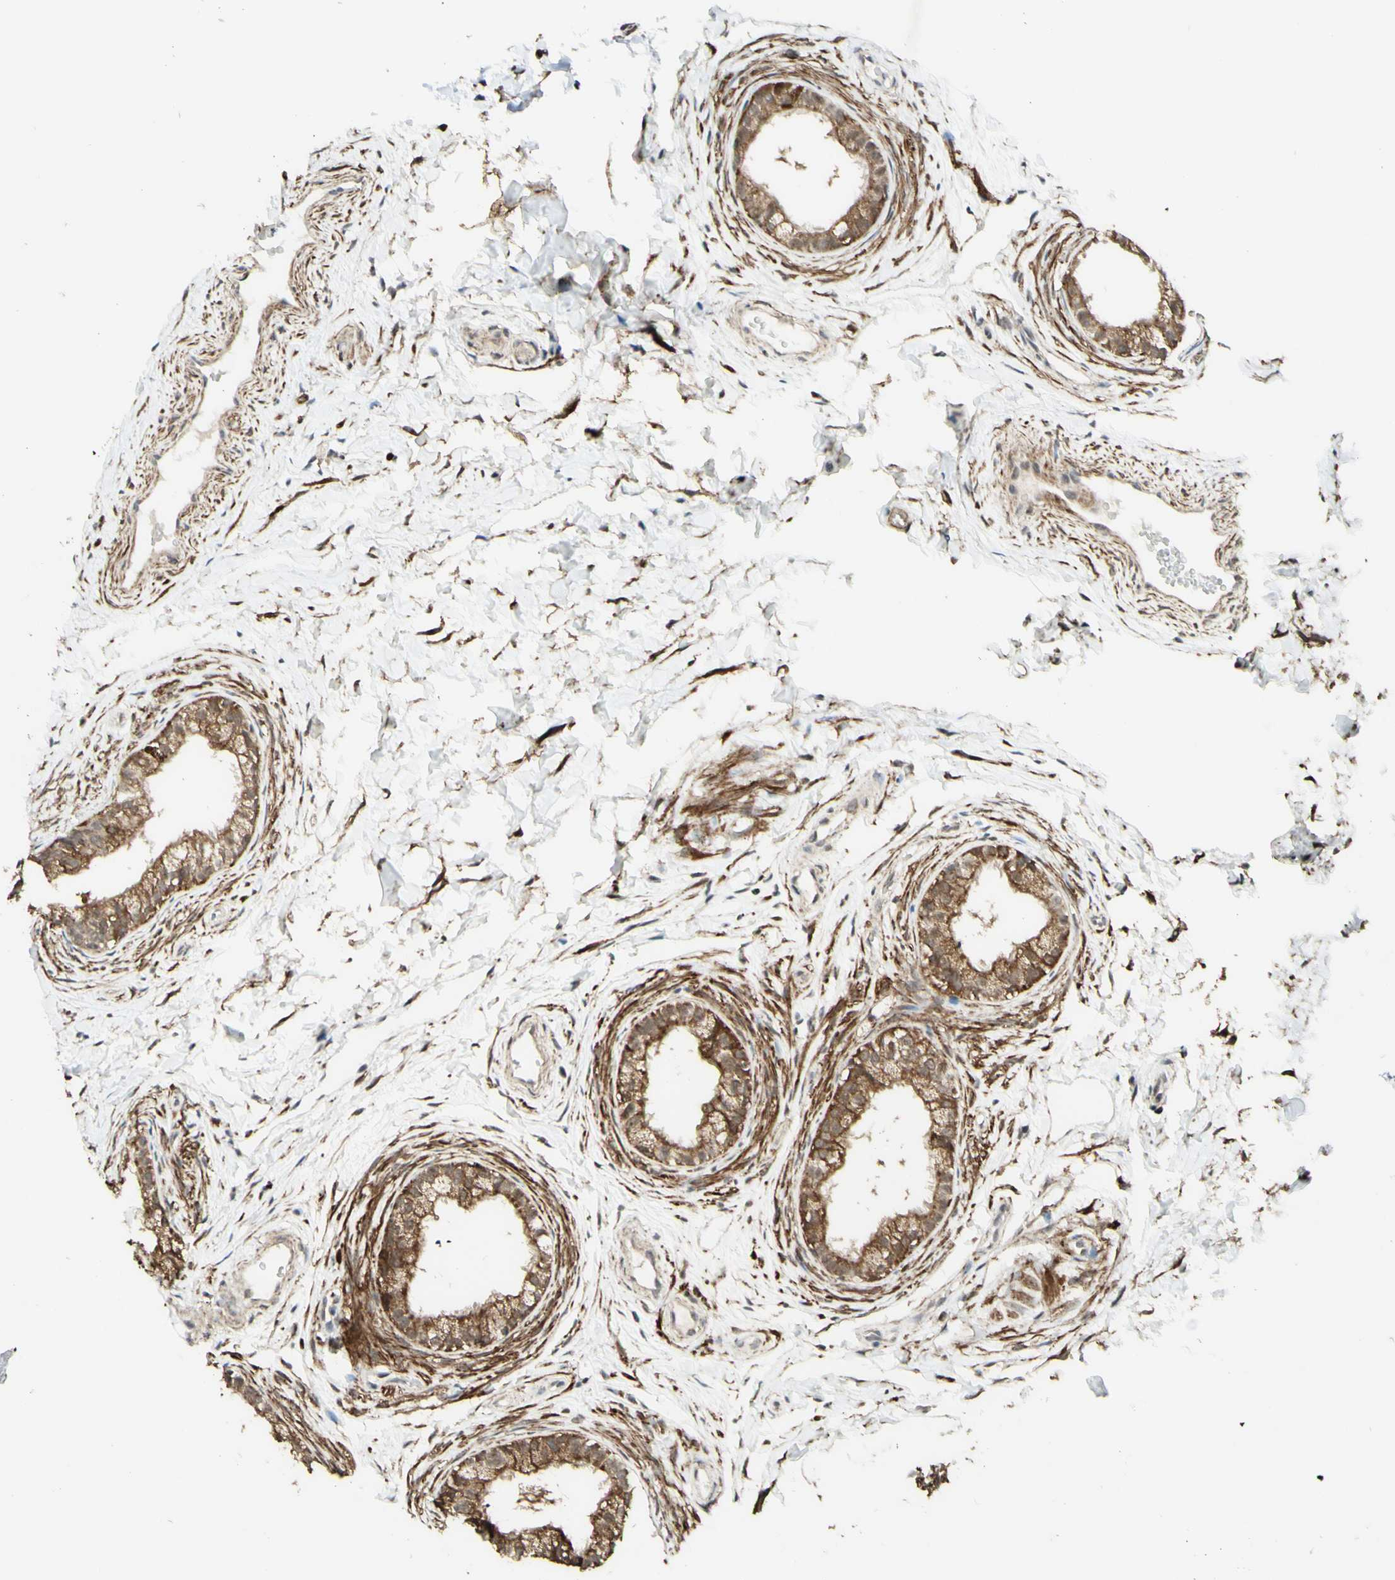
{"staining": {"intensity": "moderate", "quantity": ">75%", "location": "cytoplasmic/membranous"}, "tissue": "epididymis", "cell_type": "Glandular cells", "image_type": "normal", "snomed": [{"axis": "morphology", "description": "Normal tissue, NOS"}, {"axis": "topography", "description": "Epididymis"}], "caption": "Brown immunohistochemical staining in unremarkable human epididymis reveals moderate cytoplasmic/membranous positivity in about >75% of glandular cells. (brown staining indicates protein expression, while blue staining denotes nuclei).", "gene": "DHRS3", "patient": {"sex": "male", "age": 56}}